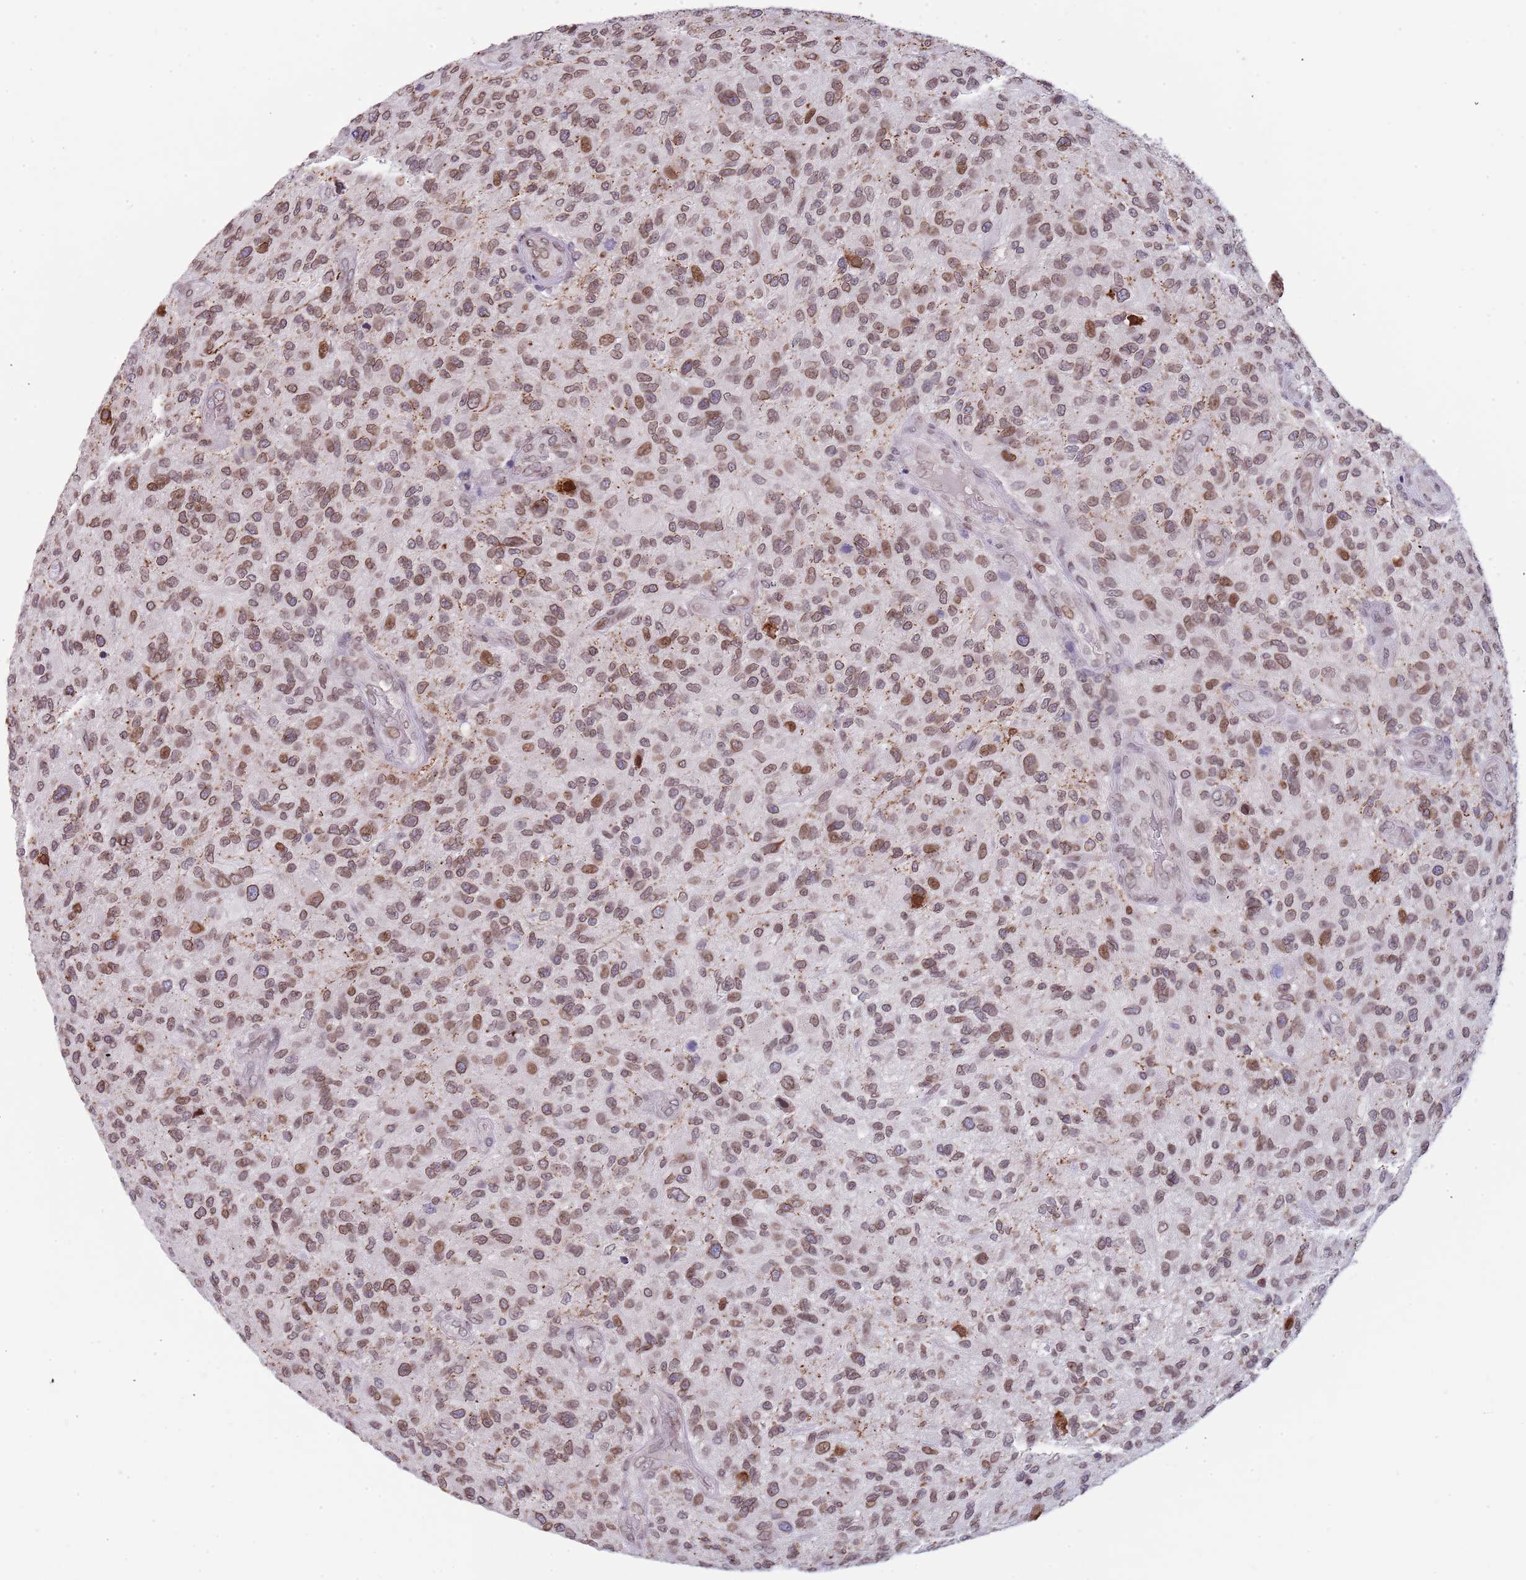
{"staining": {"intensity": "moderate", "quantity": ">75%", "location": "cytoplasmic/membranous,nuclear"}, "tissue": "glioma", "cell_type": "Tumor cells", "image_type": "cancer", "snomed": [{"axis": "morphology", "description": "Glioma, malignant, High grade"}, {"axis": "topography", "description": "Brain"}], "caption": "High-grade glioma (malignant) was stained to show a protein in brown. There is medium levels of moderate cytoplasmic/membranous and nuclear expression in about >75% of tumor cells.", "gene": "KLHDC2", "patient": {"sex": "male", "age": 47}}